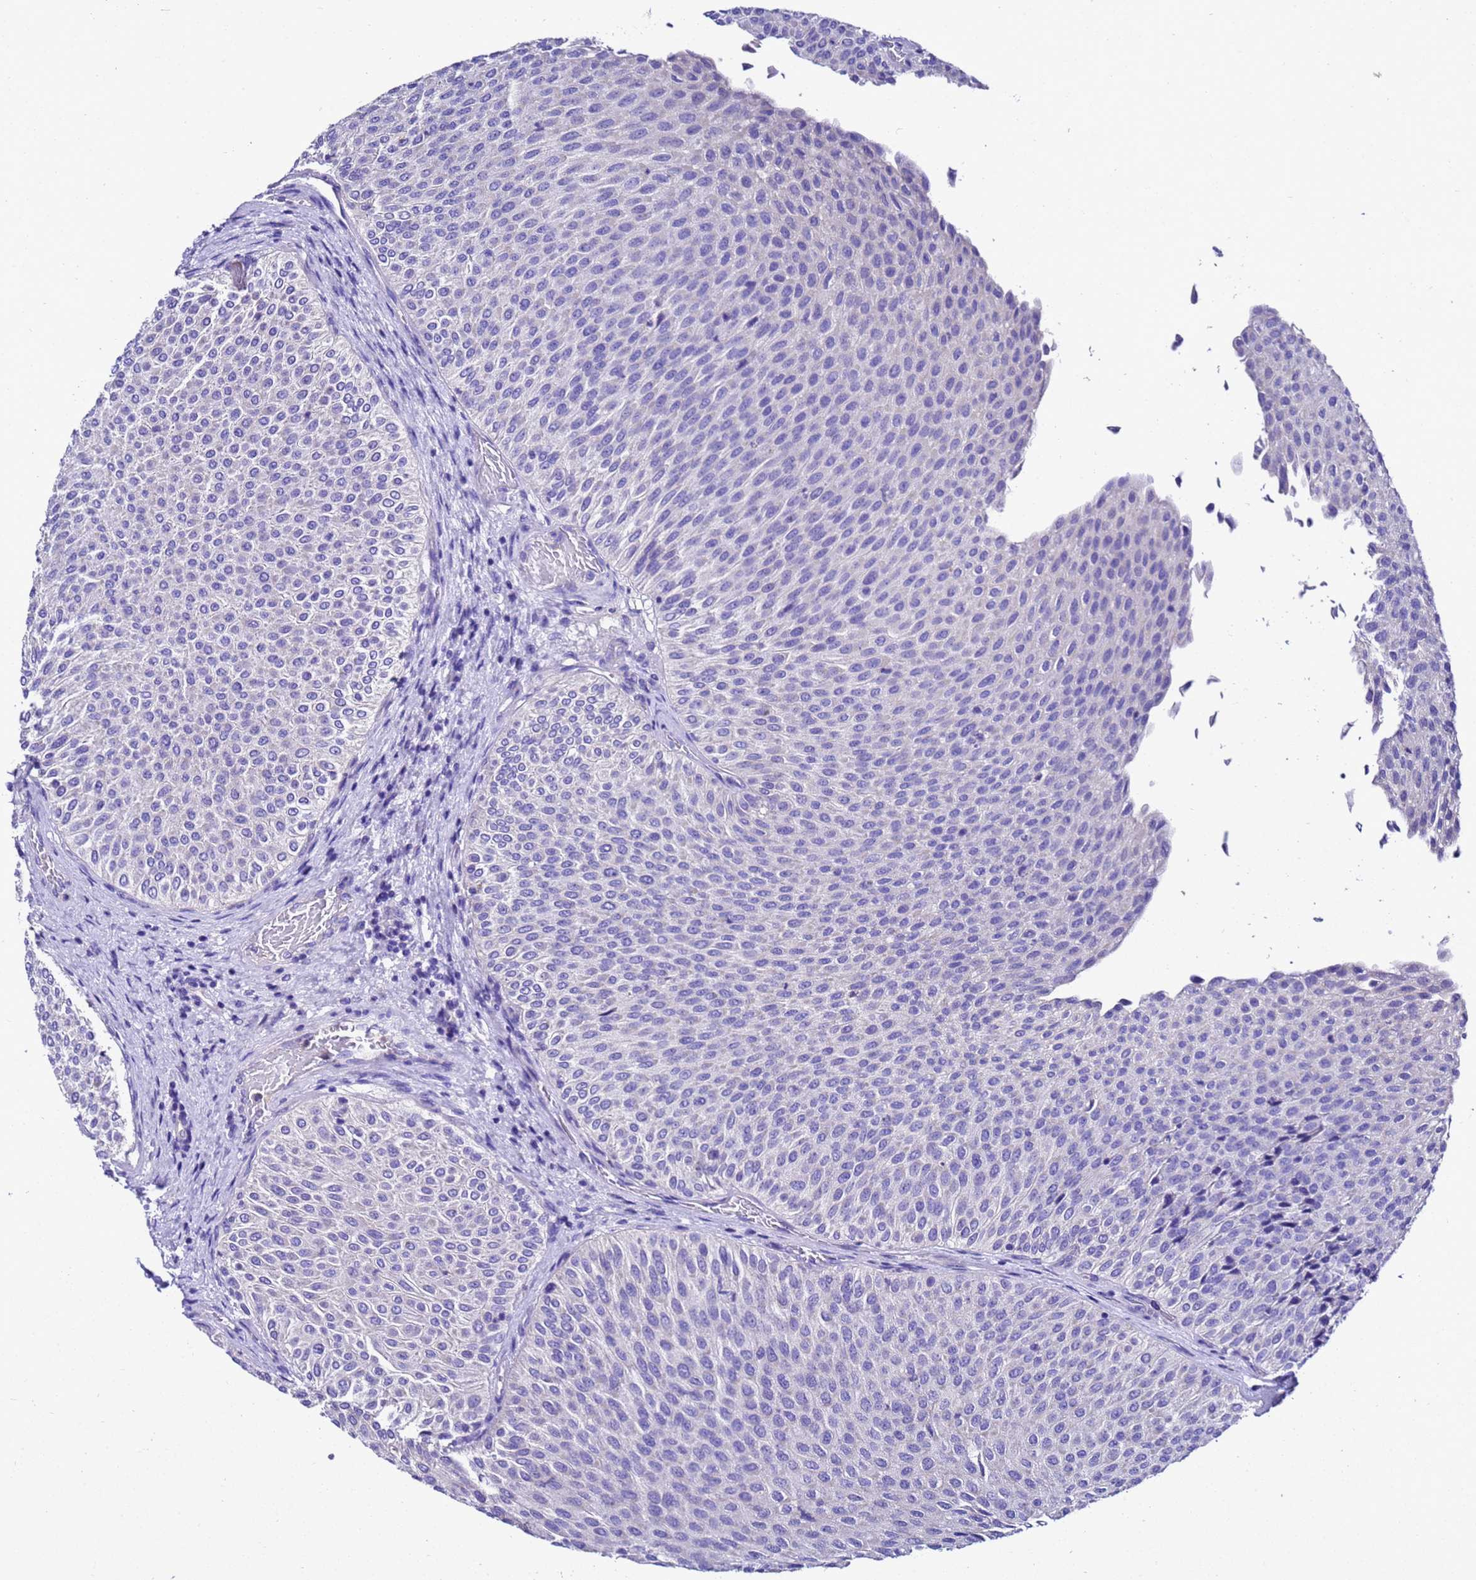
{"staining": {"intensity": "negative", "quantity": "none", "location": "none"}, "tissue": "urothelial cancer", "cell_type": "Tumor cells", "image_type": "cancer", "snomed": [{"axis": "morphology", "description": "Urothelial carcinoma, Low grade"}, {"axis": "topography", "description": "Urinary bladder"}], "caption": "IHC photomicrograph of neoplastic tissue: urothelial cancer stained with DAB (3,3'-diaminobenzidine) displays no significant protein positivity in tumor cells.", "gene": "UGT2A1", "patient": {"sex": "male", "age": 78}}